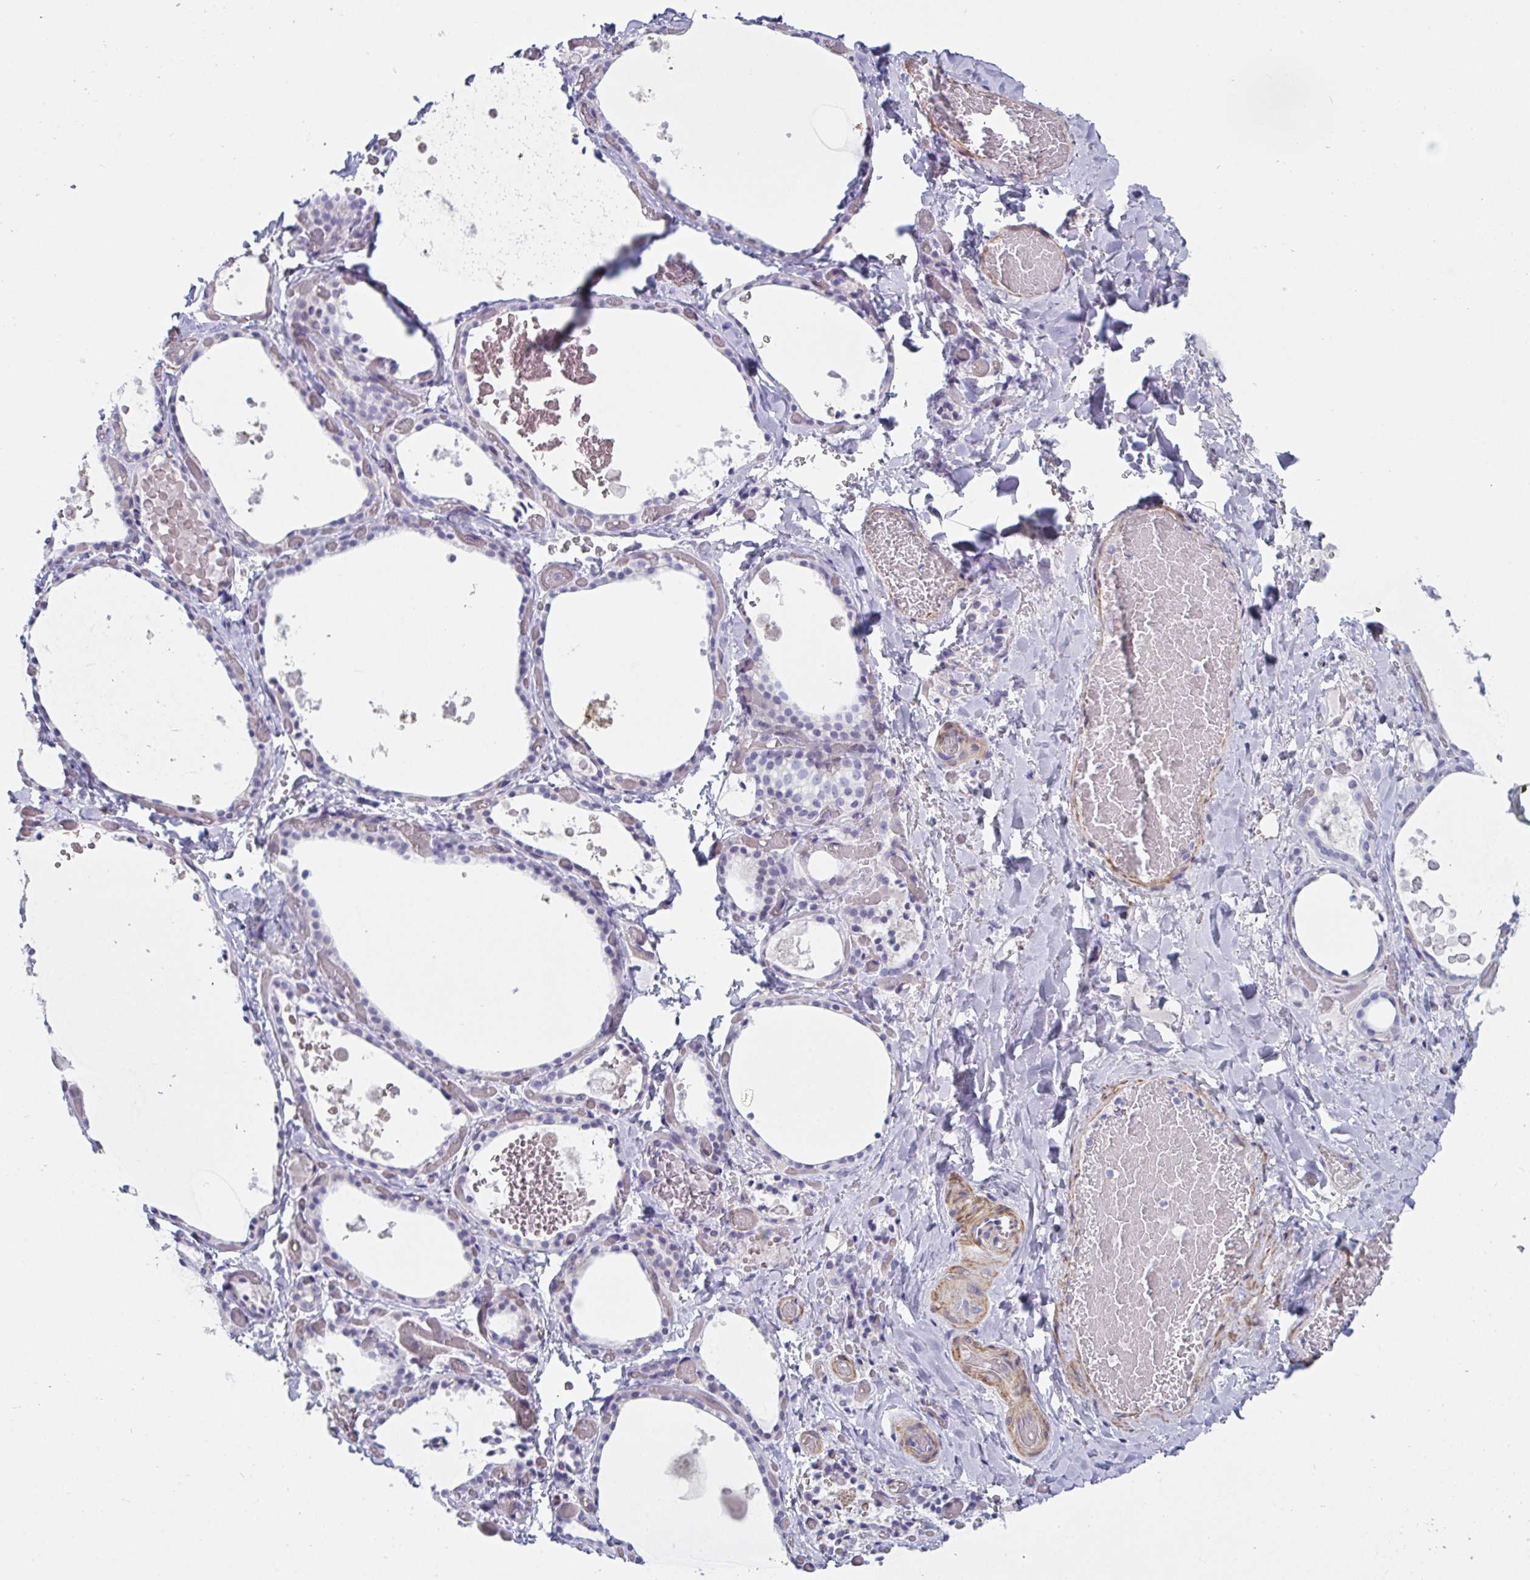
{"staining": {"intensity": "negative", "quantity": "none", "location": "none"}, "tissue": "thyroid gland", "cell_type": "Glandular cells", "image_type": "normal", "snomed": [{"axis": "morphology", "description": "Normal tissue, NOS"}, {"axis": "topography", "description": "Thyroid gland"}], "caption": "High power microscopy micrograph of an immunohistochemistry photomicrograph of benign thyroid gland, revealing no significant positivity in glandular cells.", "gene": "OR5P3", "patient": {"sex": "female", "age": 56}}